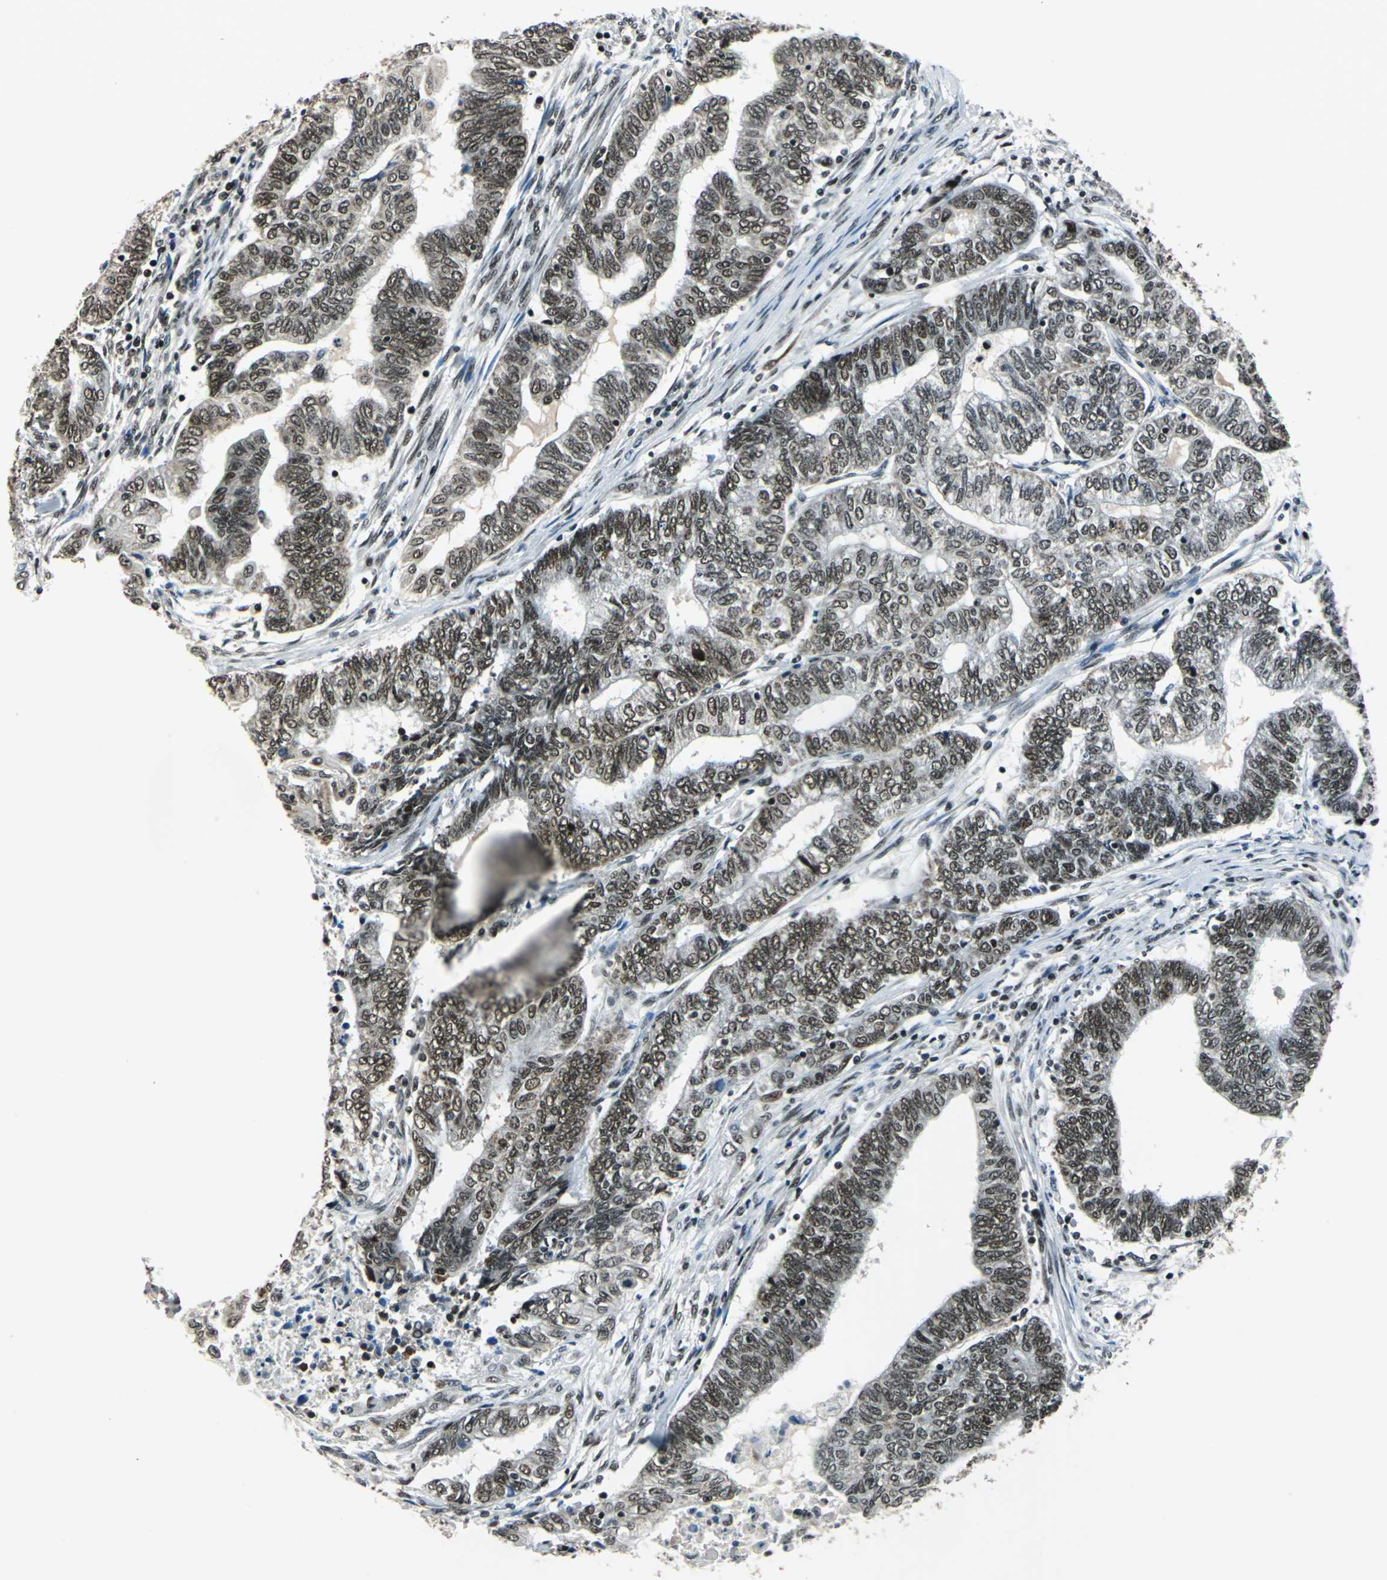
{"staining": {"intensity": "moderate", "quantity": ">75%", "location": "nuclear"}, "tissue": "endometrial cancer", "cell_type": "Tumor cells", "image_type": "cancer", "snomed": [{"axis": "morphology", "description": "Adenocarcinoma, NOS"}, {"axis": "topography", "description": "Uterus"}, {"axis": "topography", "description": "Endometrium"}], "caption": "About >75% of tumor cells in human endometrial cancer exhibit moderate nuclear protein staining as visualized by brown immunohistochemical staining.", "gene": "BCLAF1", "patient": {"sex": "female", "age": 70}}